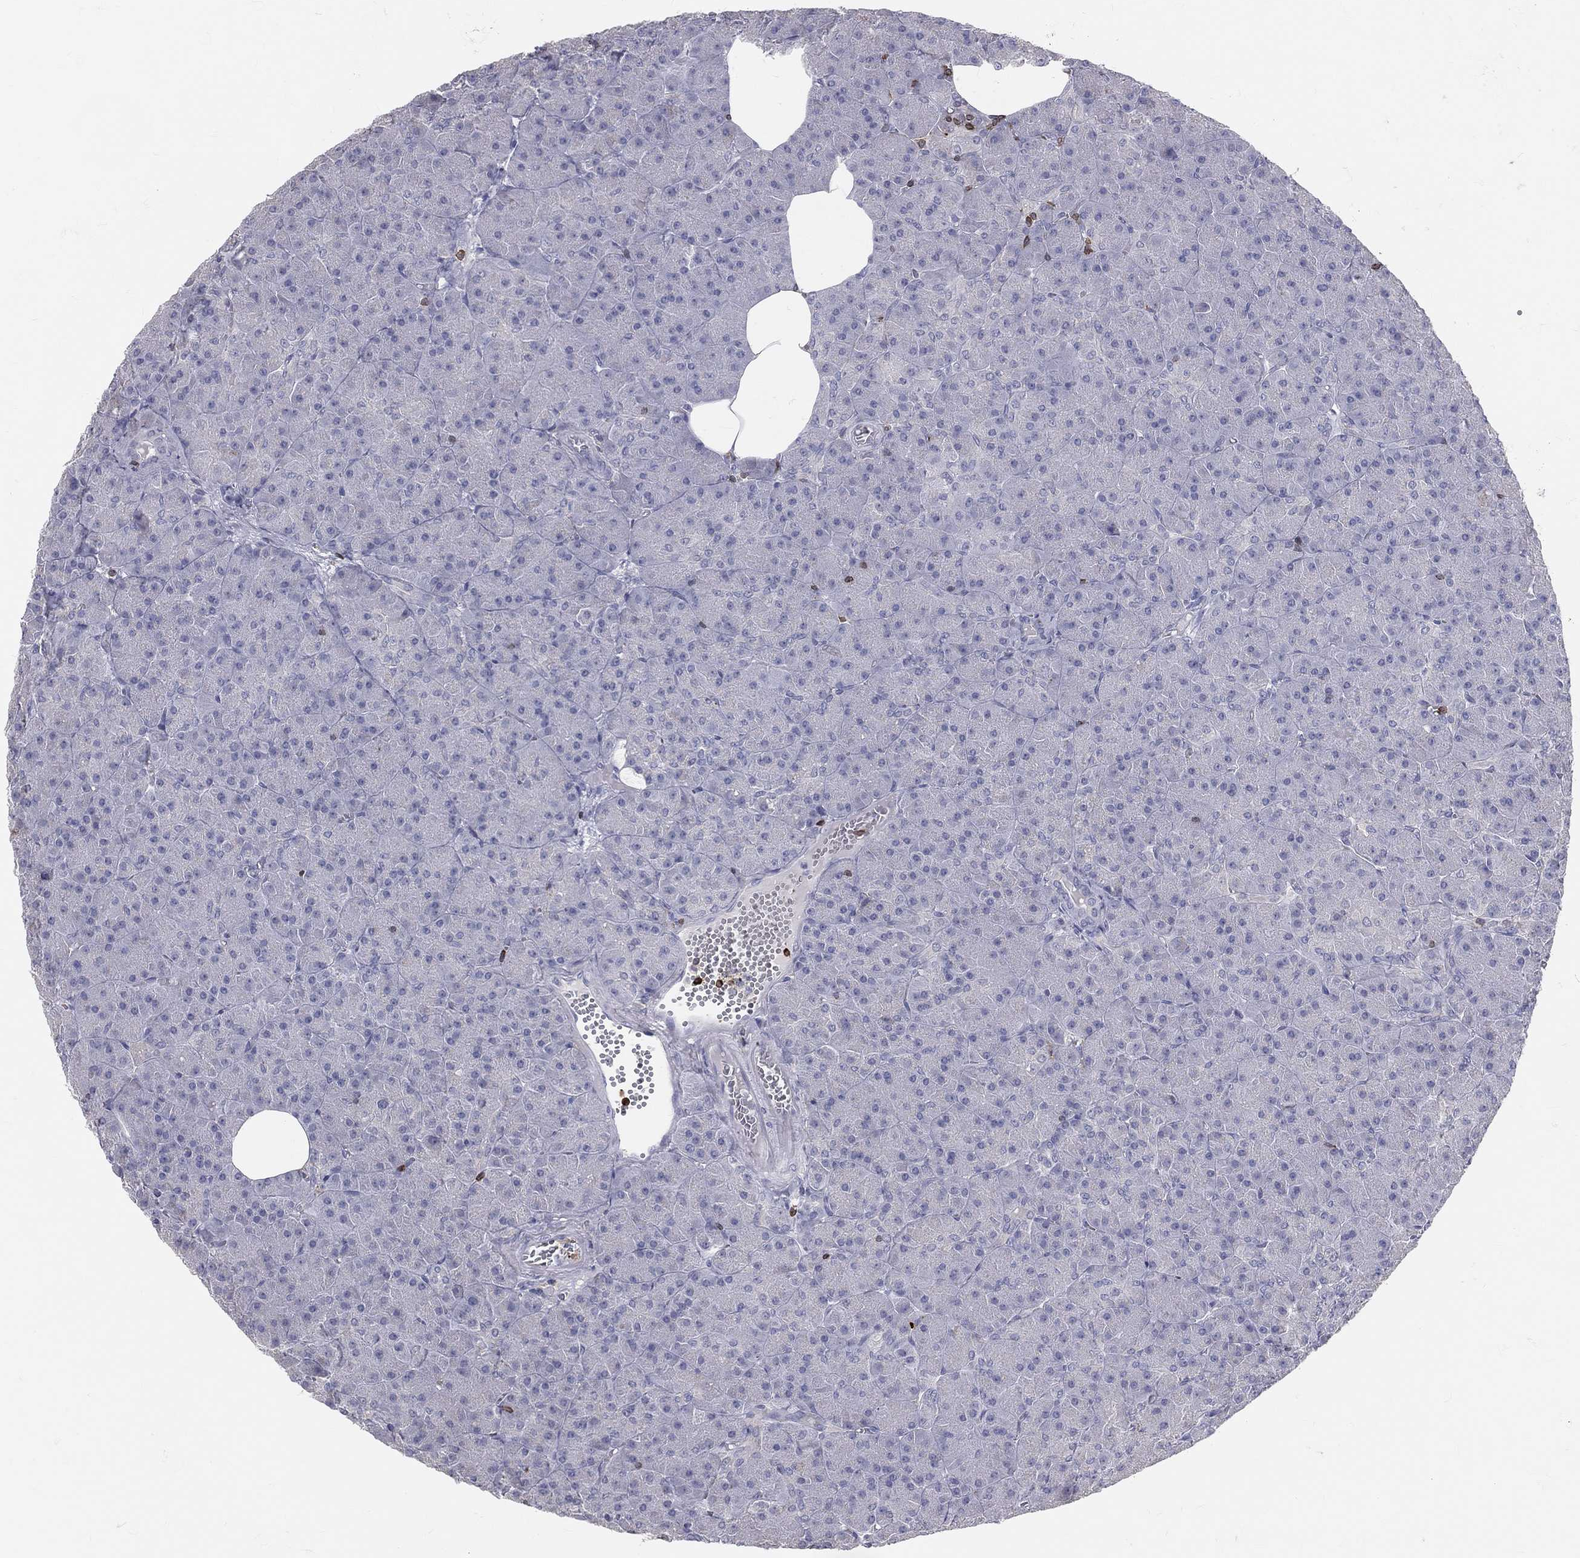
{"staining": {"intensity": "negative", "quantity": "none", "location": "none"}, "tissue": "pancreas", "cell_type": "Exocrine glandular cells", "image_type": "normal", "snomed": [{"axis": "morphology", "description": "Normal tissue, NOS"}, {"axis": "topography", "description": "Pancreas"}], "caption": "Micrograph shows no significant protein expression in exocrine glandular cells of normal pancreas.", "gene": "CTSW", "patient": {"sex": "male", "age": 61}}